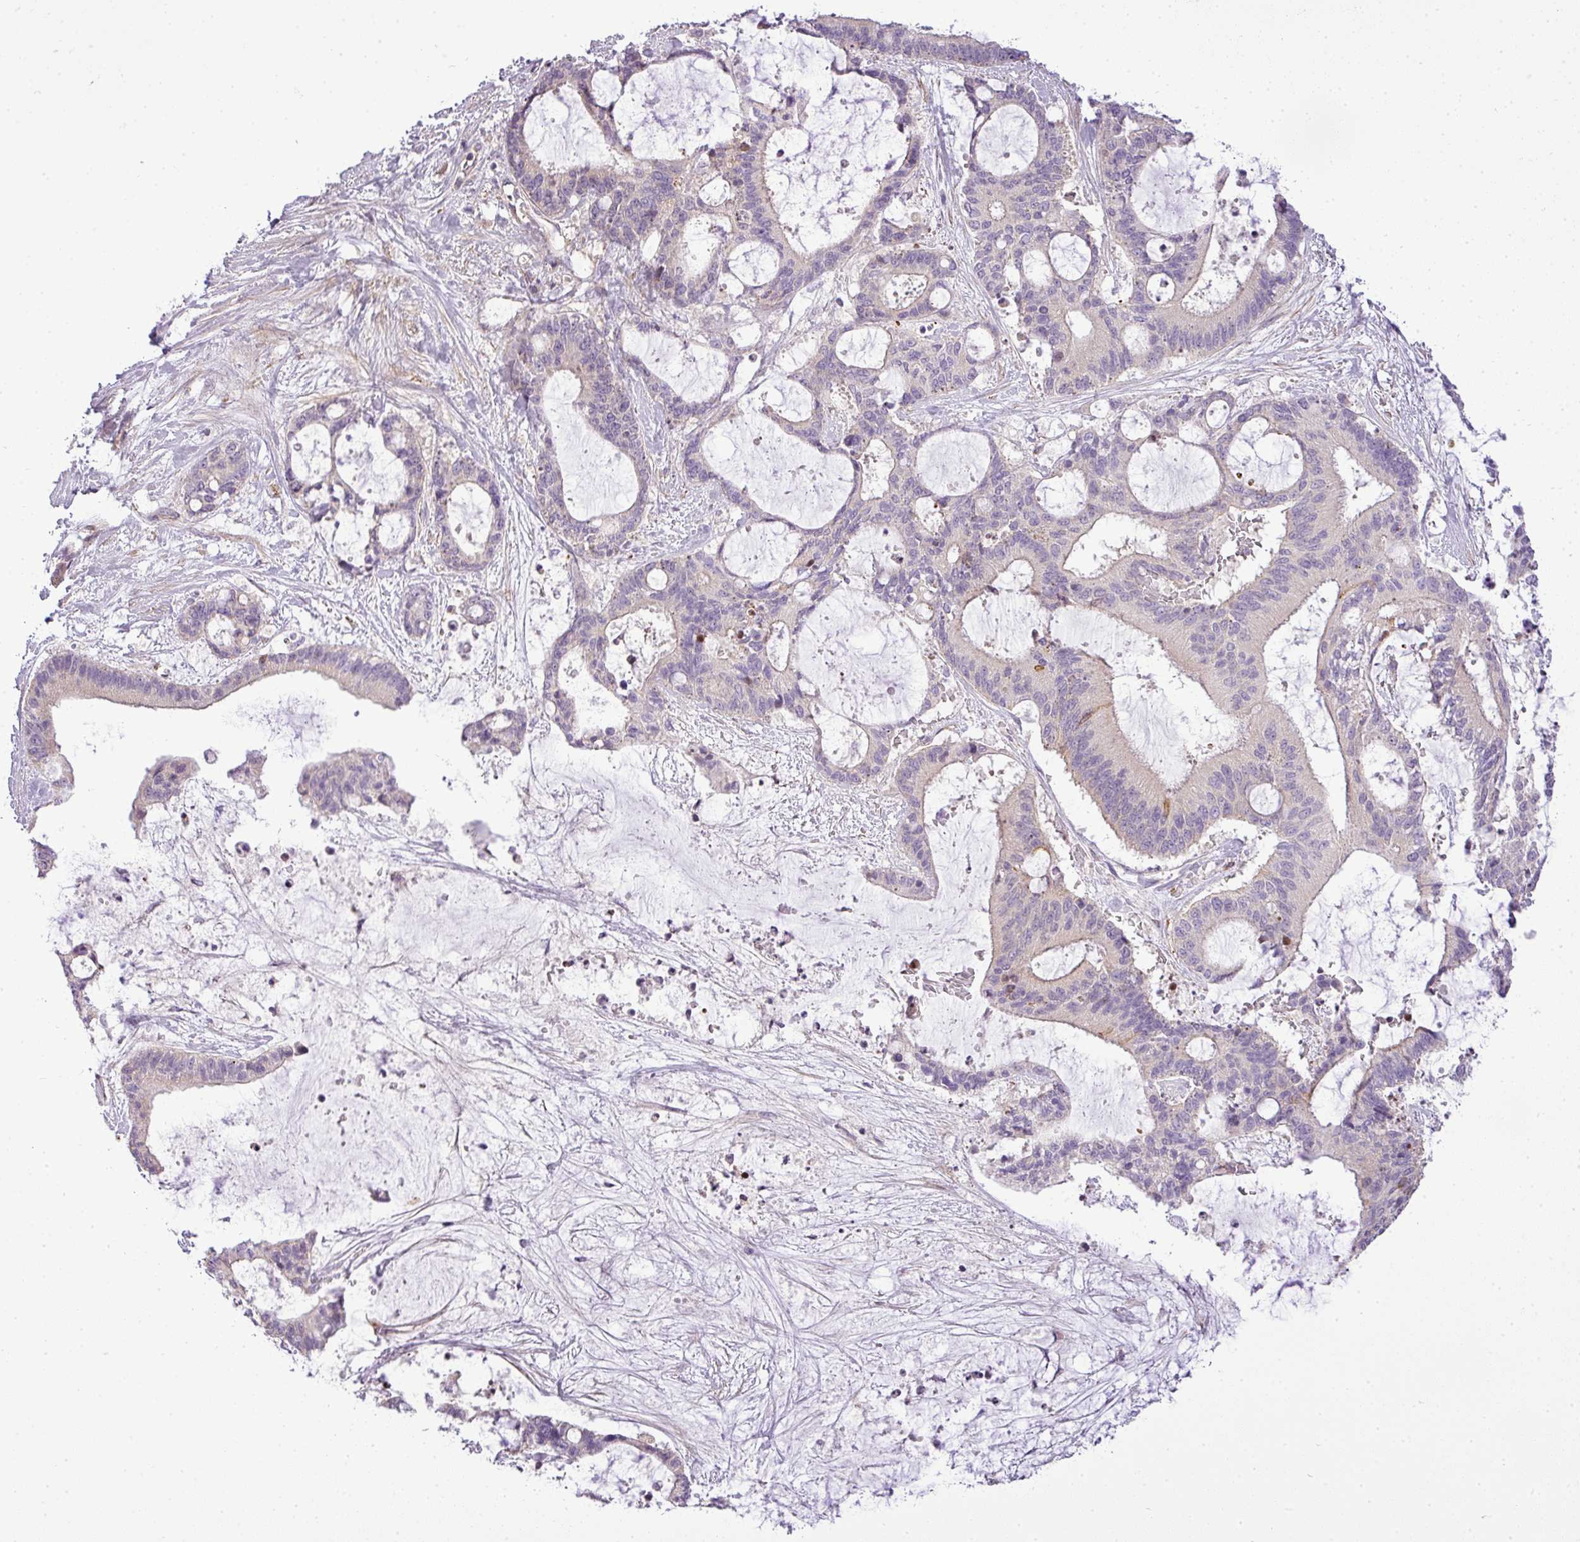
{"staining": {"intensity": "negative", "quantity": "none", "location": "none"}, "tissue": "liver cancer", "cell_type": "Tumor cells", "image_type": "cancer", "snomed": [{"axis": "morphology", "description": "Normal tissue, NOS"}, {"axis": "morphology", "description": "Cholangiocarcinoma"}, {"axis": "topography", "description": "Liver"}, {"axis": "topography", "description": "Peripheral nerve tissue"}], "caption": "Tumor cells show no significant protein positivity in liver cancer (cholangiocarcinoma). The staining is performed using DAB brown chromogen with nuclei counter-stained in using hematoxylin.", "gene": "ZDHHC1", "patient": {"sex": "female", "age": 73}}